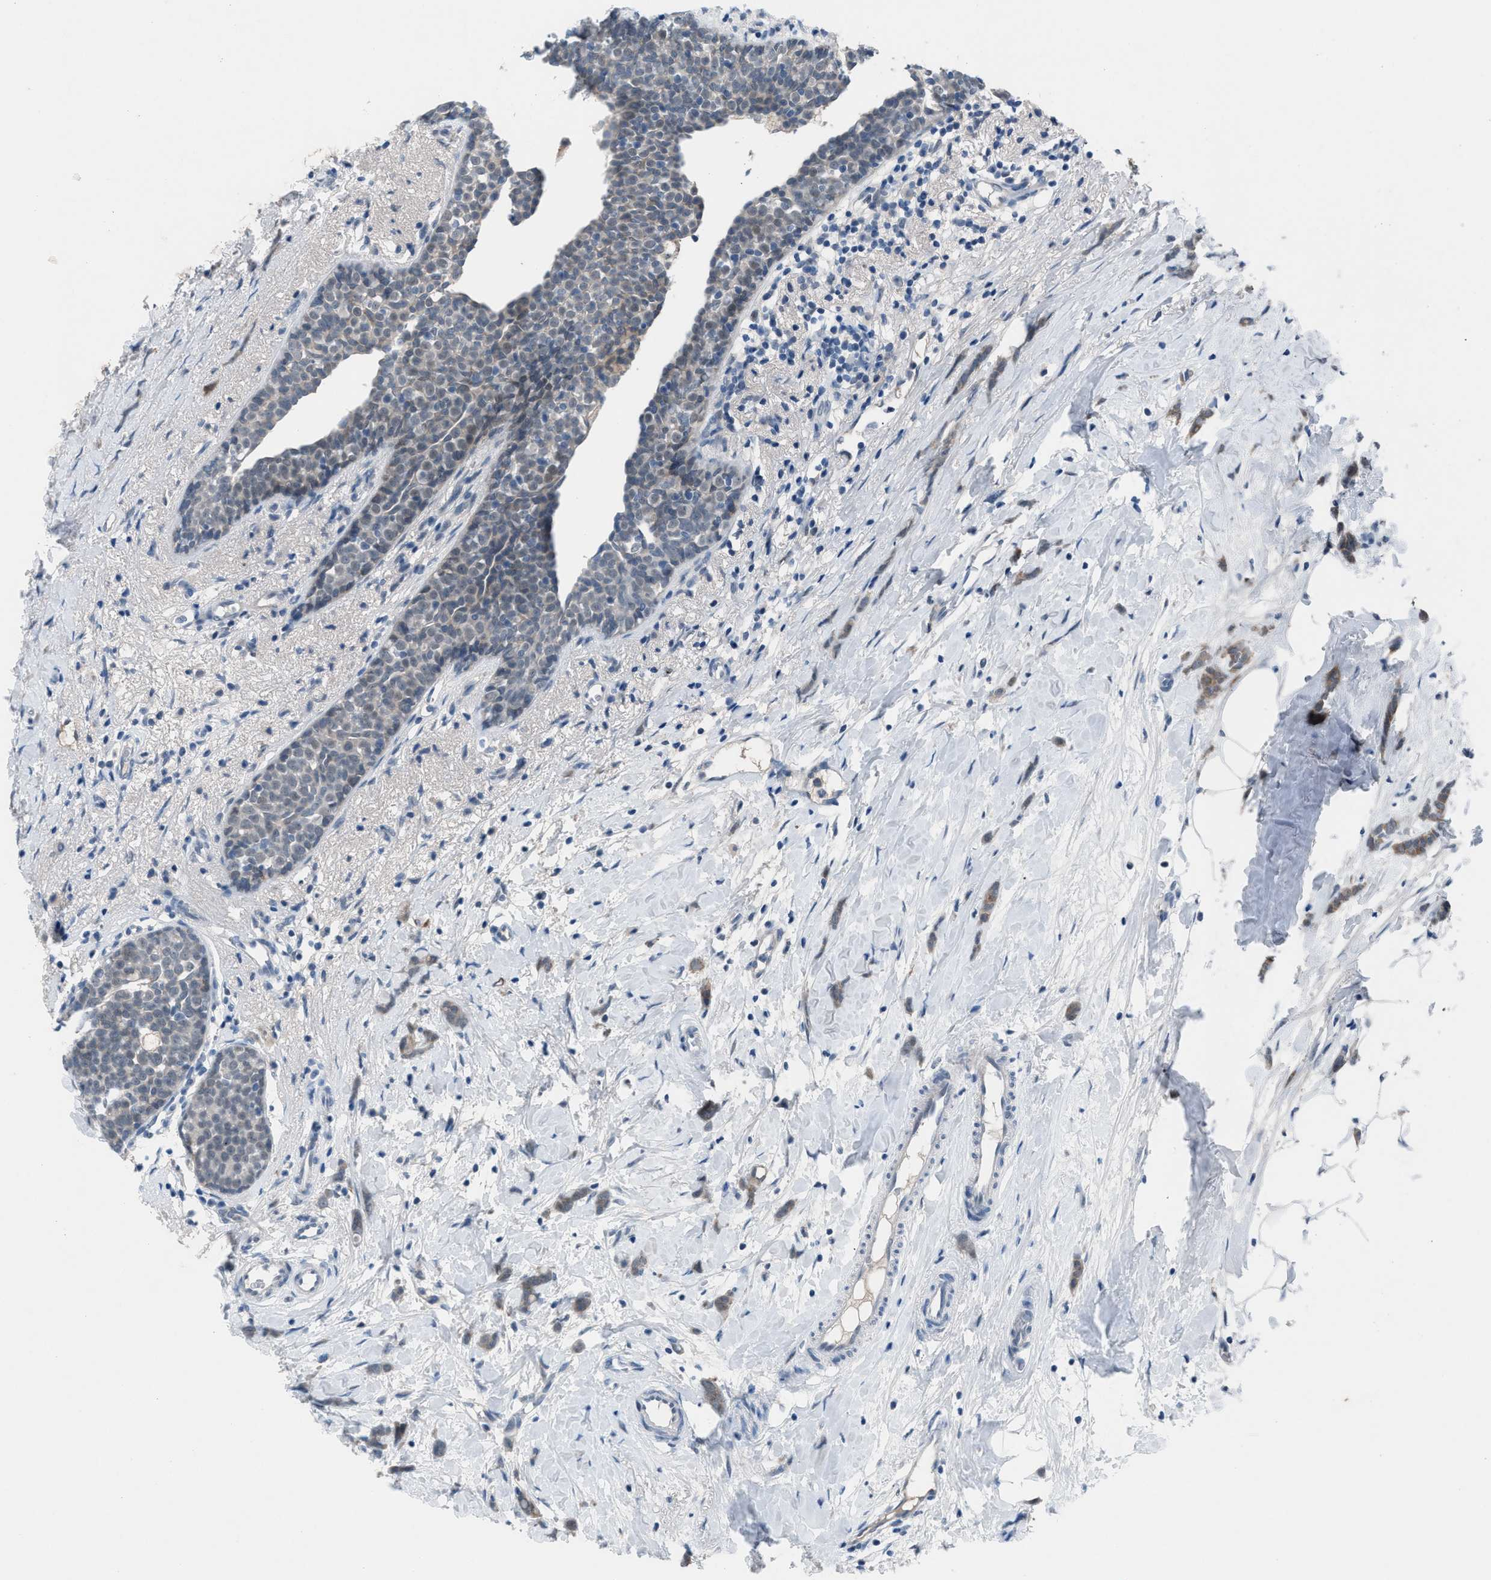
{"staining": {"intensity": "weak", "quantity": ">75%", "location": "cytoplasmic/membranous"}, "tissue": "breast cancer", "cell_type": "Tumor cells", "image_type": "cancer", "snomed": [{"axis": "morphology", "description": "Lobular carcinoma, in situ"}, {"axis": "morphology", "description": "Lobular carcinoma"}, {"axis": "topography", "description": "Breast"}], "caption": "An IHC photomicrograph of tumor tissue is shown. Protein staining in brown shows weak cytoplasmic/membranous positivity in breast cancer within tumor cells. (DAB (3,3'-diaminobenzidine) IHC with brightfield microscopy, high magnification).", "gene": "ANAPC11", "patient": {"sex": "female", "age": 41}}